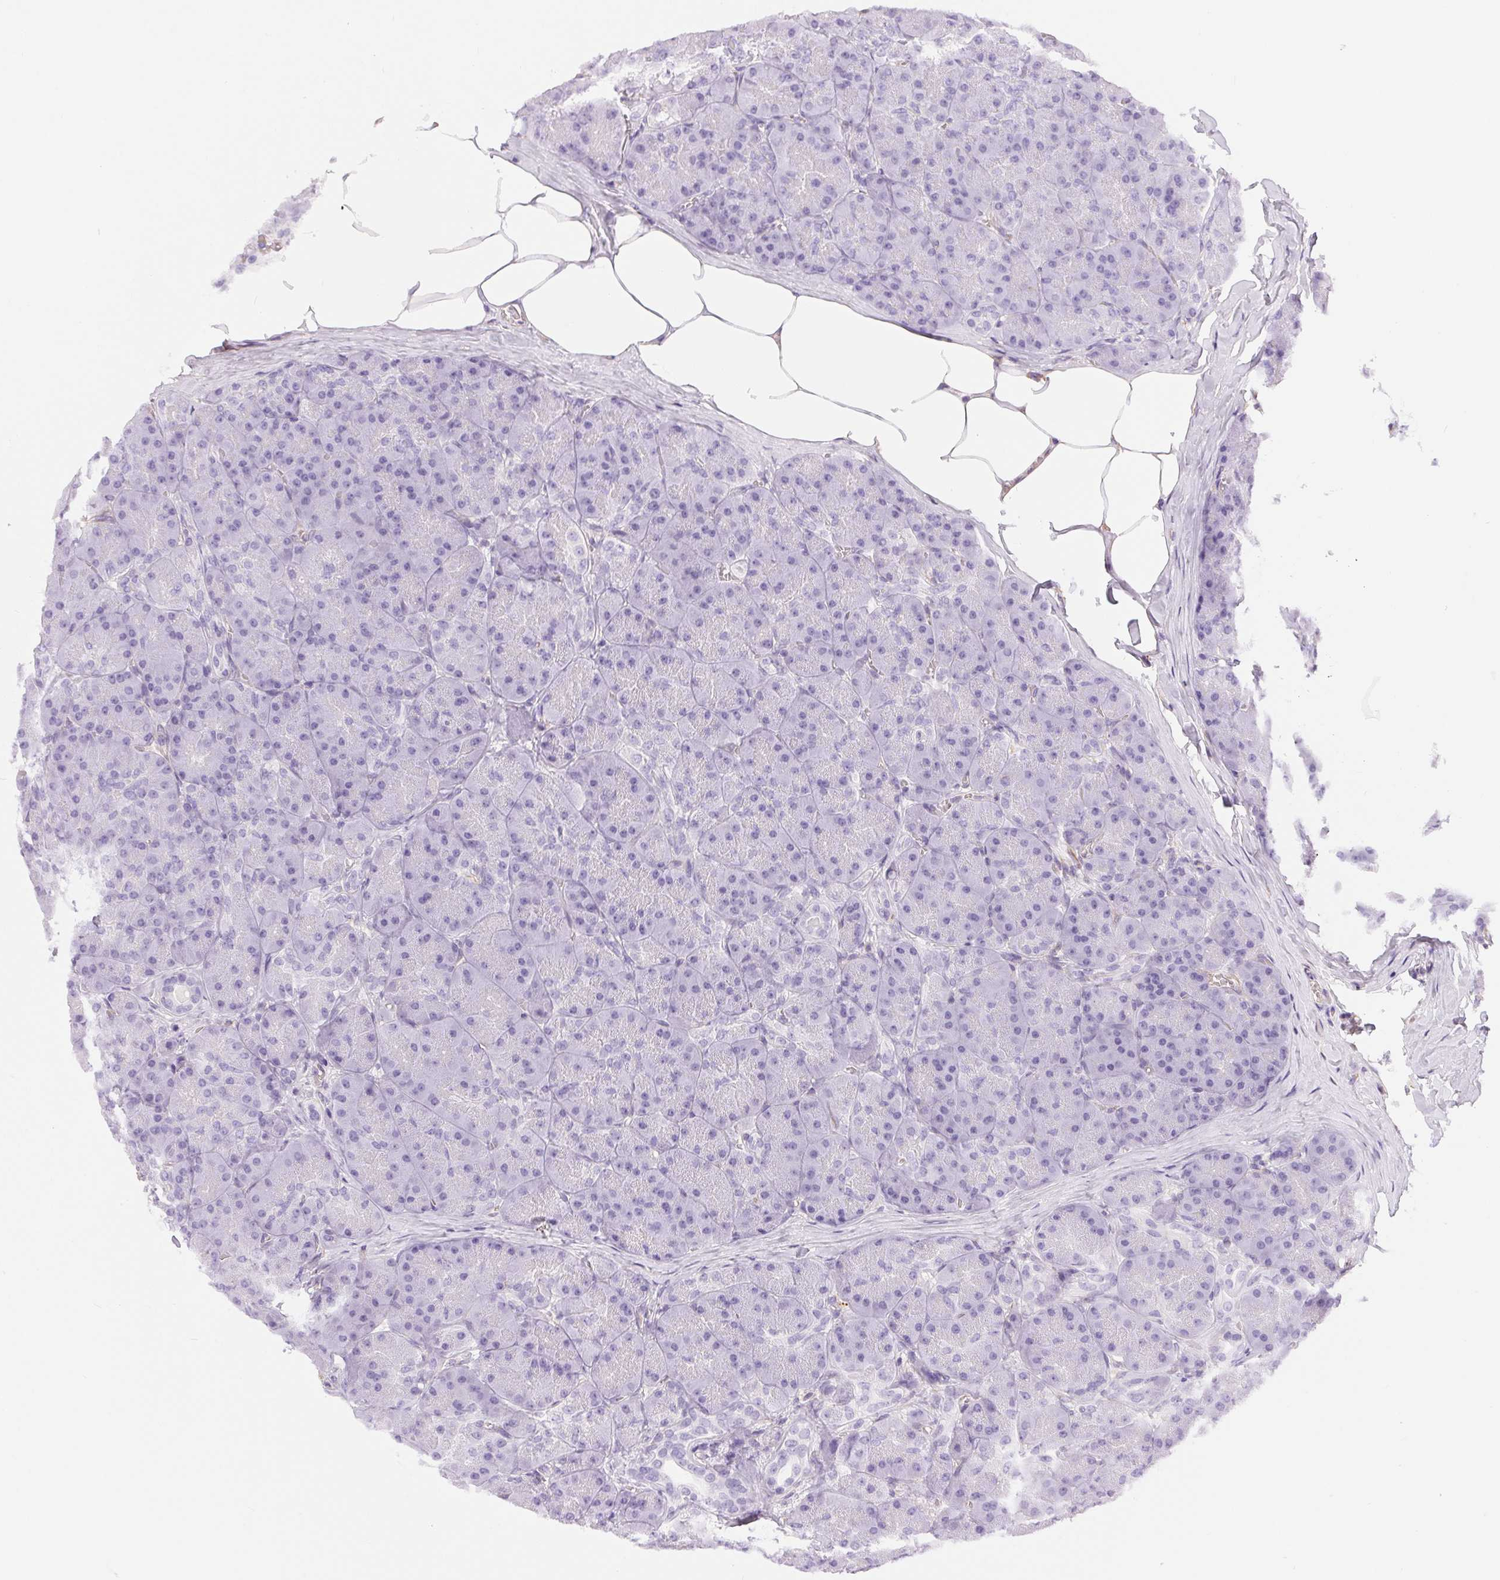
{"staining": {"intensity": "negative", "quantity": "none", "location": "none"}, "tissue": "pancreas", "cell_type": "Exocrine glandular cells", "image_type": "normal", "snomed": [{"axis": "morphology", "description": "Normal tissue, NOS"}, {"axis": "topography", "description": "Pancreas"}], "caption": "This histopathology image is of benign pancreas stained with IHC to label a protein in brown with the nuclei are counter-stained blue. There is no positivity in exocrine glandular cells.", "gene": "GFAP", "patient": {"sex": "male", "age": 57}}